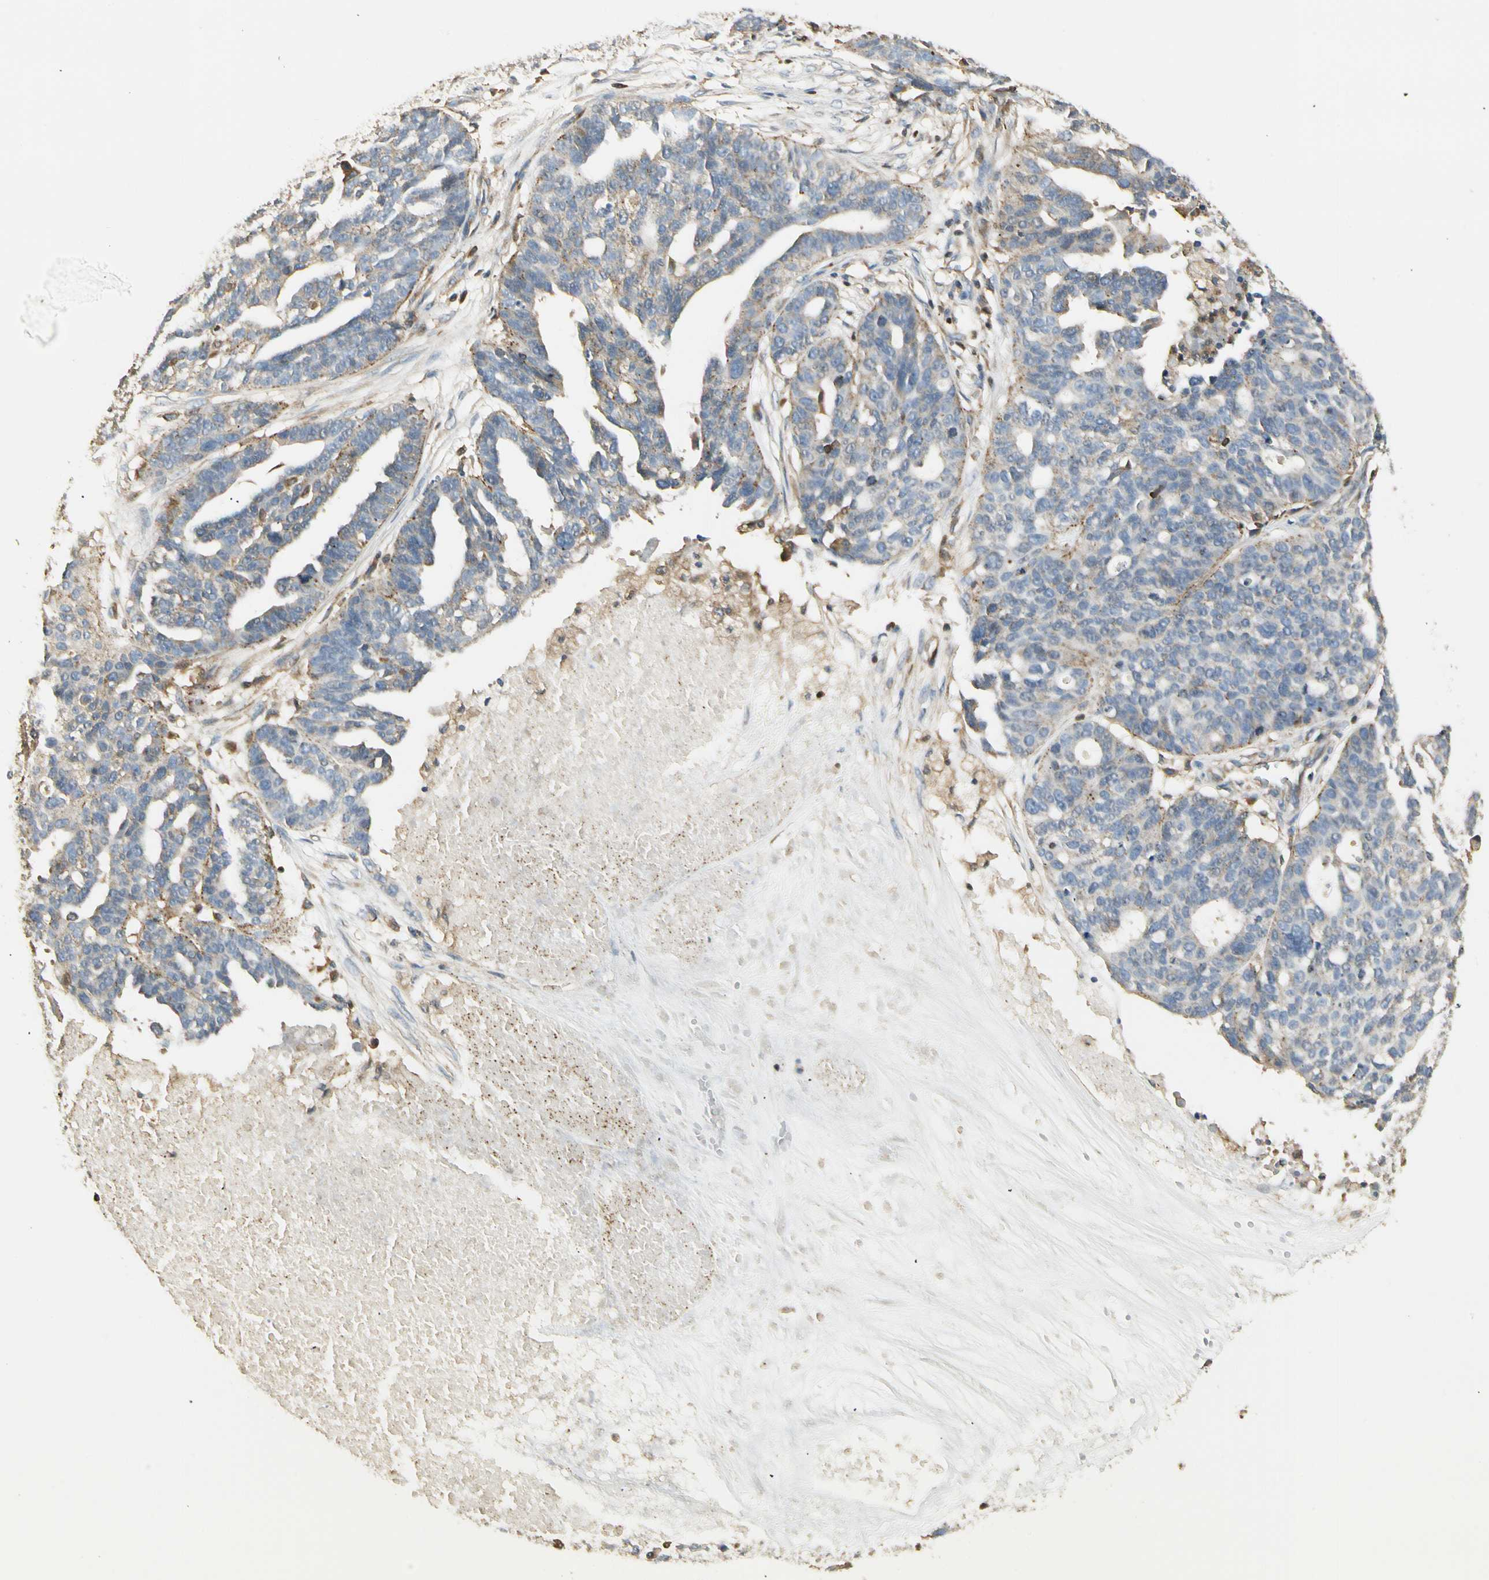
{"staining": {"intensity": "negative", "quantity": "none", "location": "none"}, "tissue": "ovarian cancer", "cell_type": "Tumor cells", "image_type": "cancer", "snomed": [{"axis": "morphology", "description": "Cystadenocarcinoma, serous, NOS"}, {"axis": "topography", "description": "Ovary"}], "caption": "DAB immunohistochemical staining of ovarian cancer (serous cystadenocarcinoma) demonstrates no significant staining in tumor cells.", "gene": "CRLF3", "patient": {"sex": "female", "age": 59}}